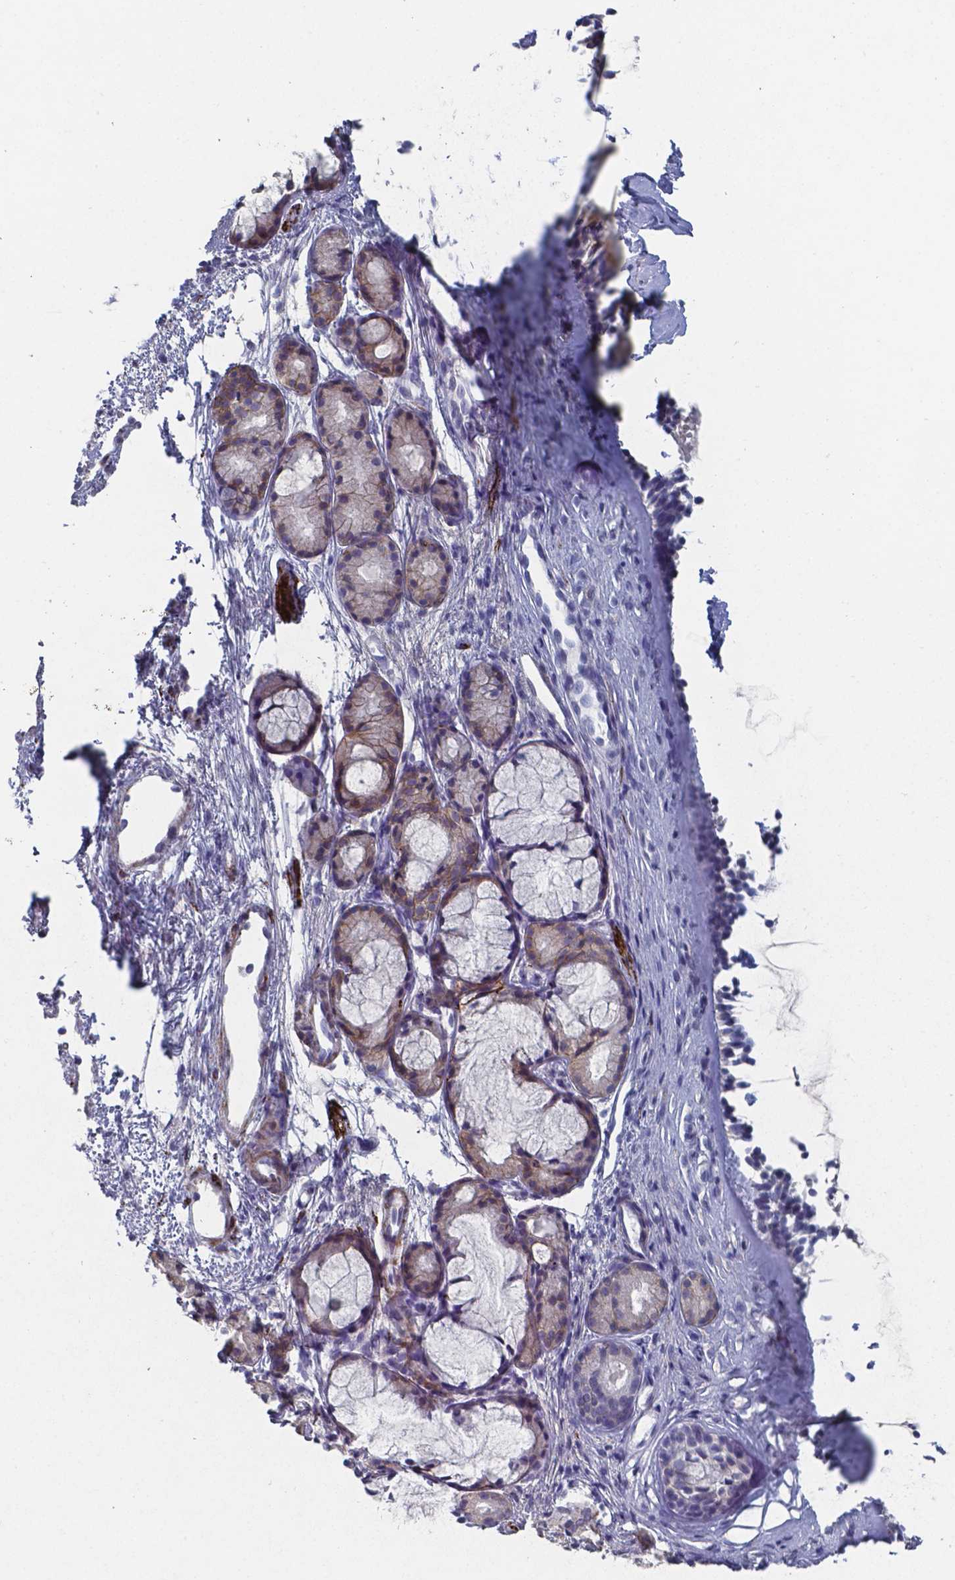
{"staining": {"intensity": "negative", "quantity": "none", "location": "none"}, "tissue": "nasopharynx", "cell_type": "Respiratory epithelial cells", "image_type": "normal", "snomed": [{"axis": "morphology", "description": "Normal tissue, NOS"}, {"axis": "topography", "description": "Nasopharynx"}], "caption": "Immunohistochemistry (IHC) of unremarkable human nasopharynx reveals no staining in respiratory epithelial cells.", "gene": "PLA2R1", "patient": {"sex": "female", "age": 52}}